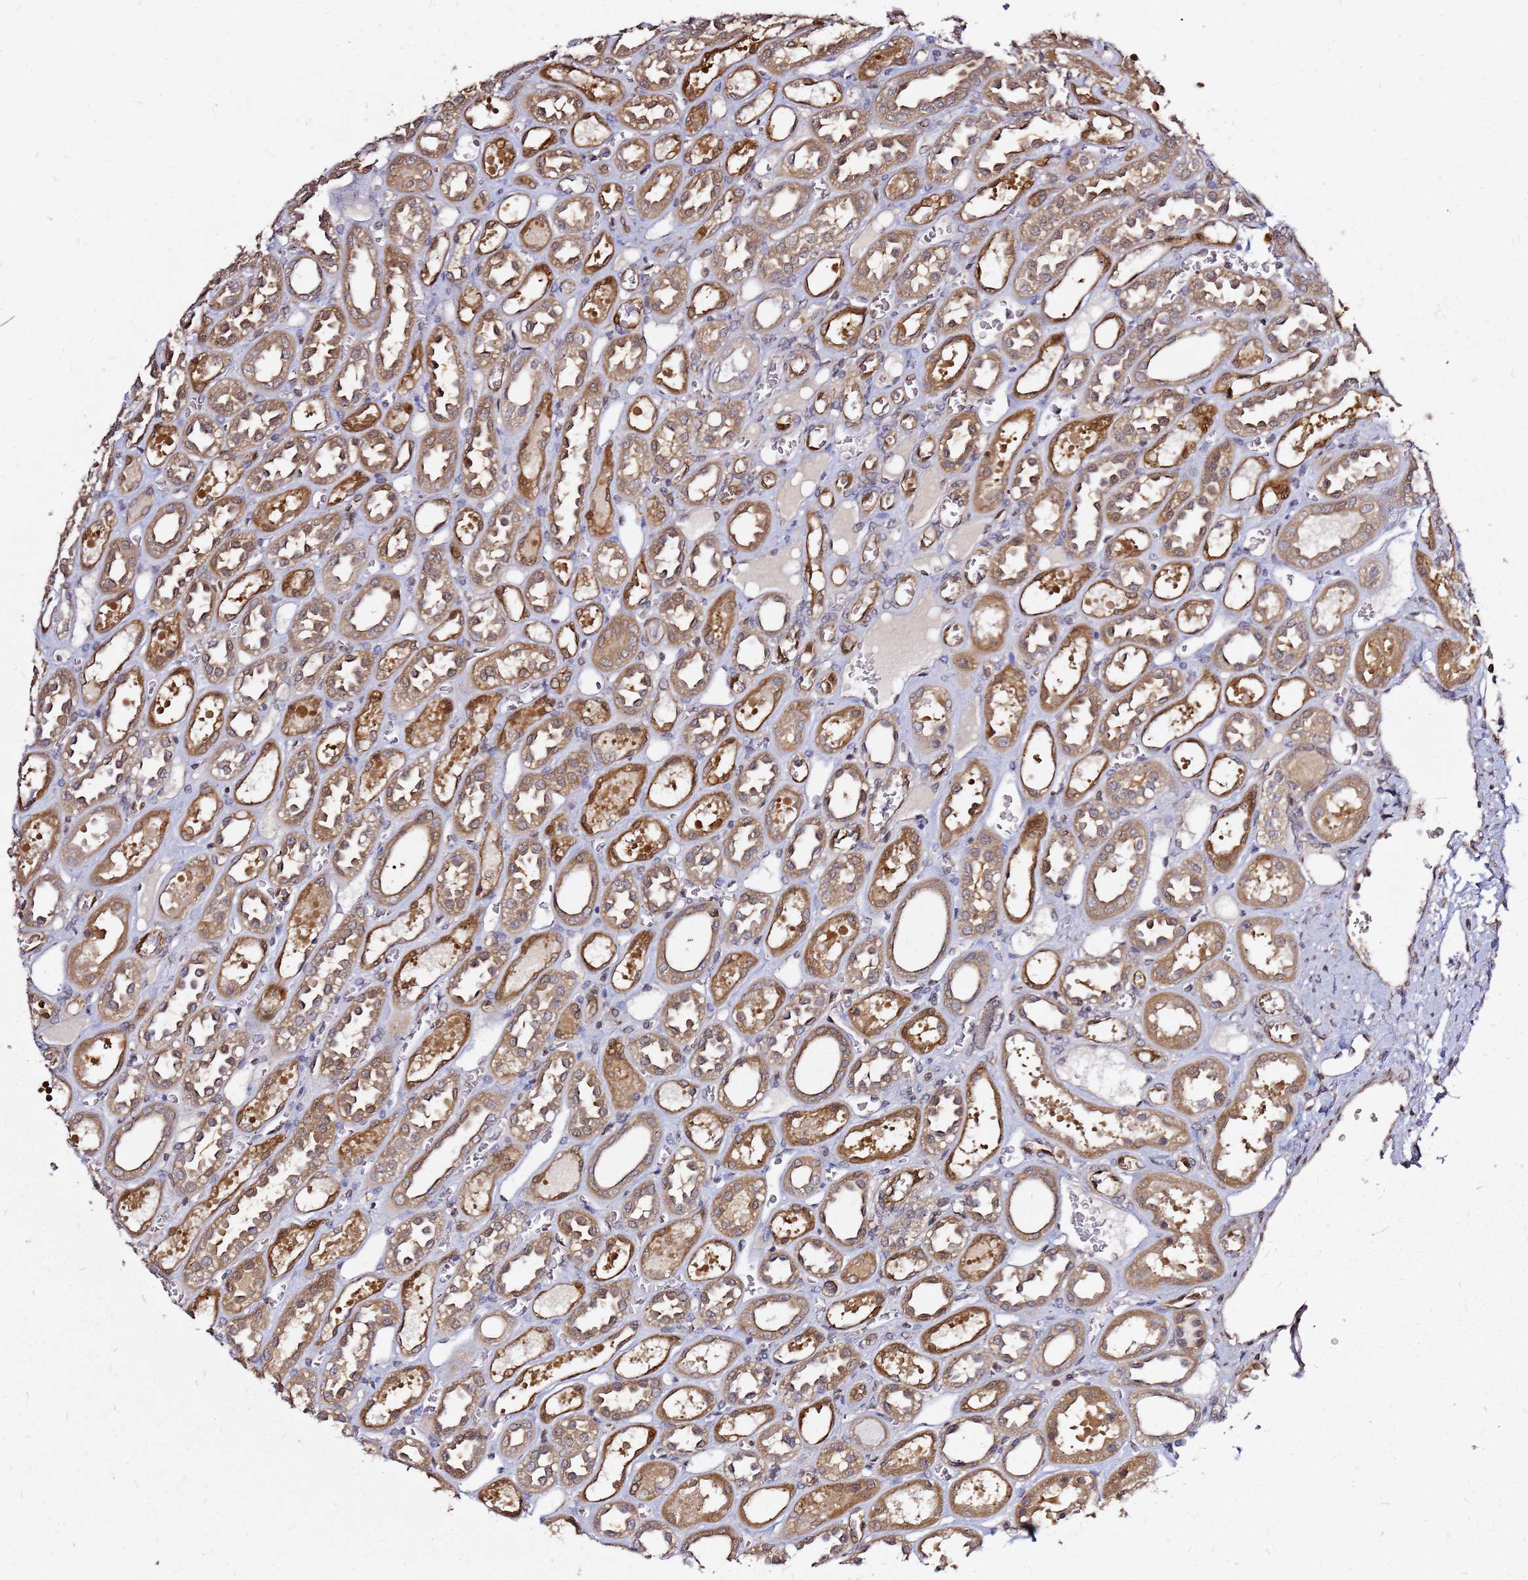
{"staining": {"intensity": "moderate", "quantity": "<25%", "location": "nuclear"}, "tissue": "kidney", "cell_type": "Cells in glomeruli", "image_type": "normal", "snomed": [{"axis": "morphology", "description": "Normal tissue, NOS"}, {"axis": "topography", "description": "Kidney"}], "caption": "Kidney stained for a protein shows moderate nuclear positivity in cells in glomeruli. Nuclei are stained in blue.", "gene": "NUDT14", "patient": {"sex": "female", "age": 41}}